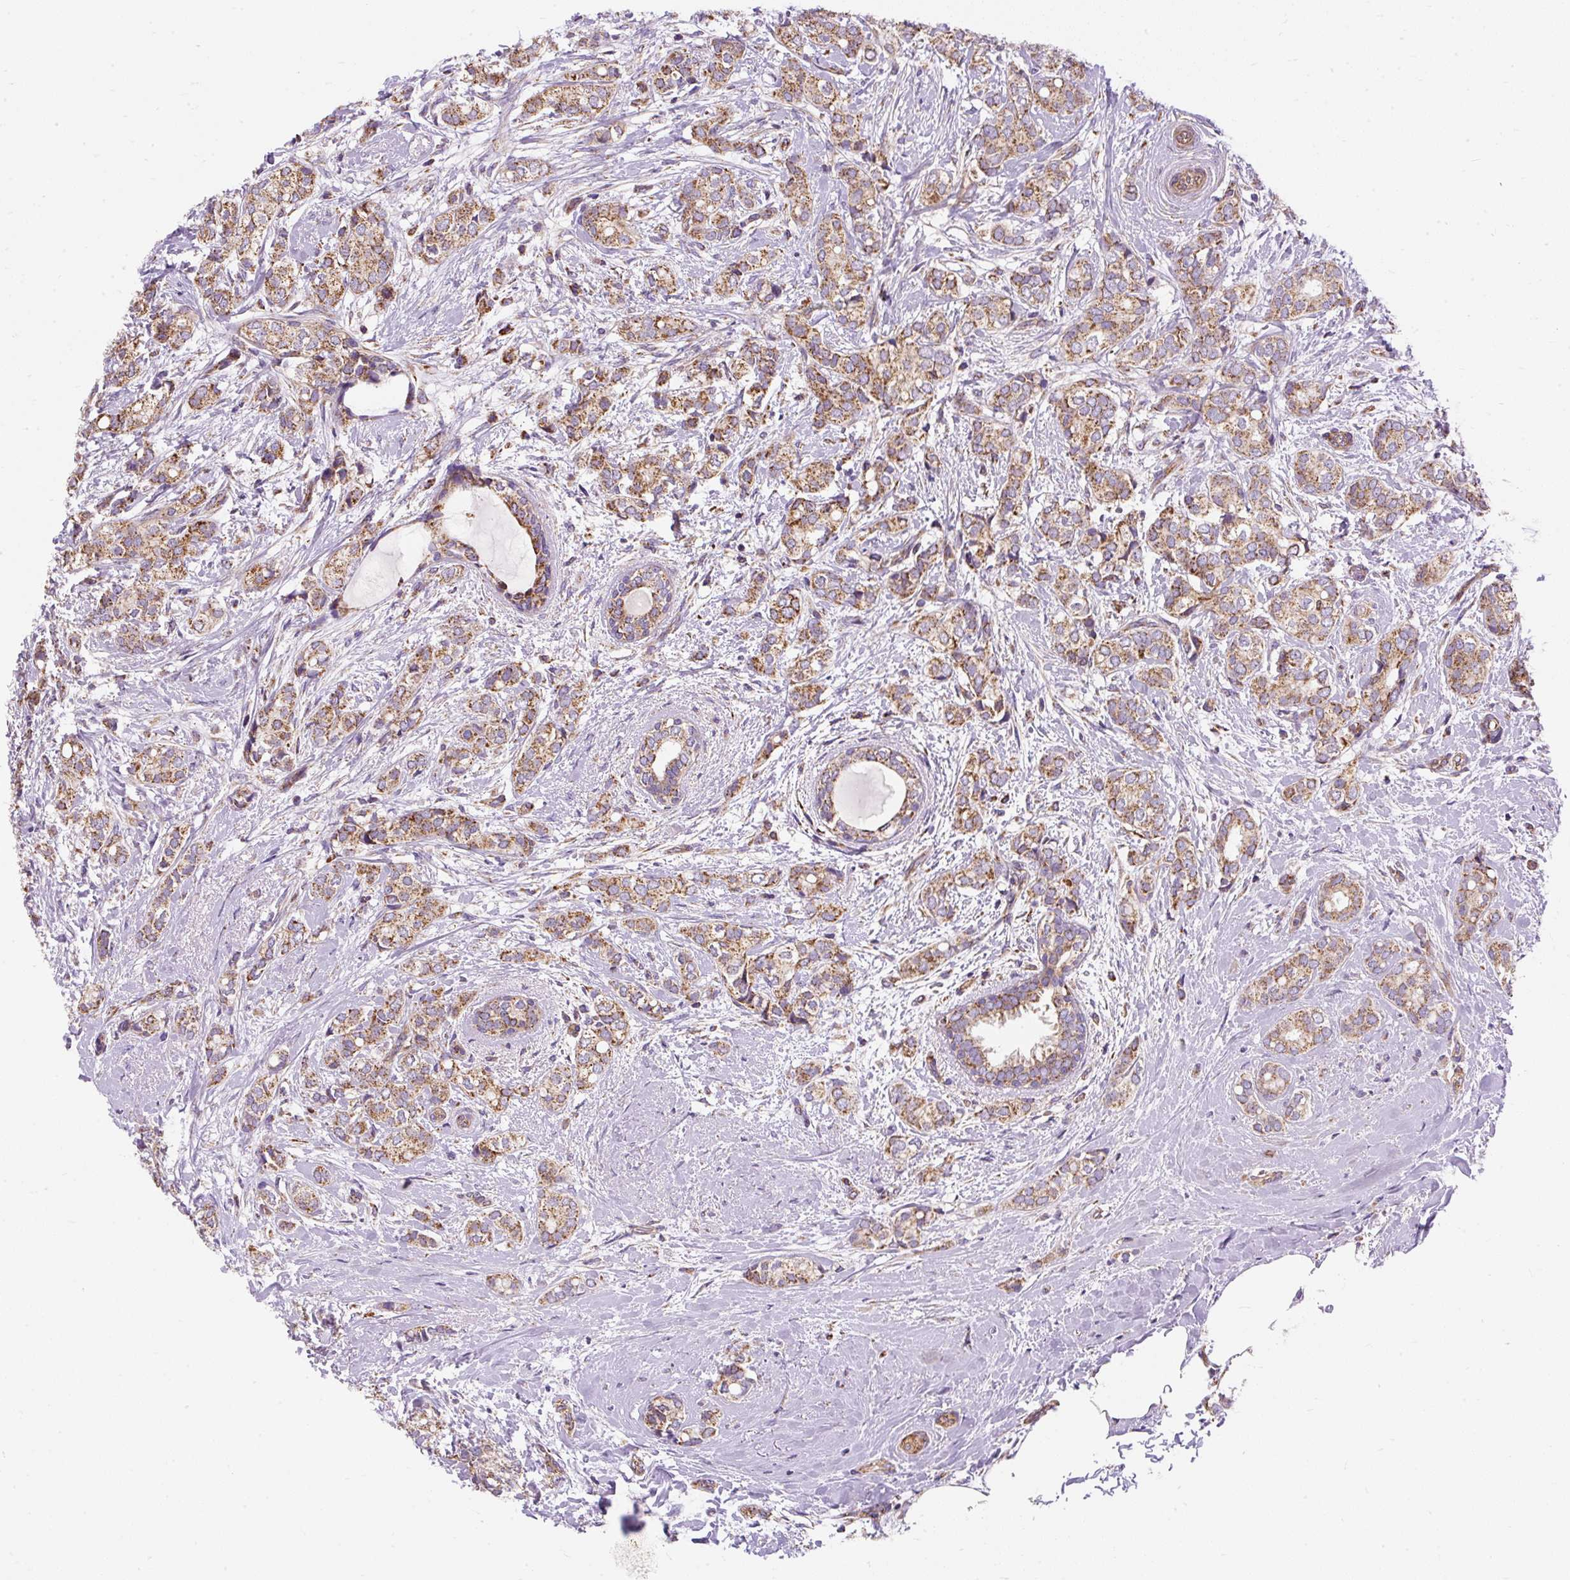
{"staining": {"intensity": "moderate", "quantity": ">75%", "location": "cytoplasmic/membranous"}, "tissue": "breast cancer", "cell_type": "Tumor cells", "image_type": "cancer", "snomed": [{"axis": "morphology", "description": "Duct carcinoma"}, {"axis": "topography", "description": "Breast"}], "caption": "Tumor cells display medium levels of moderate cytoplasmic/membranous expression in approximately >75% of cells in human breast cancer.", "gene": "CEP290", "patient": {"sex": "female", "age": 73}}